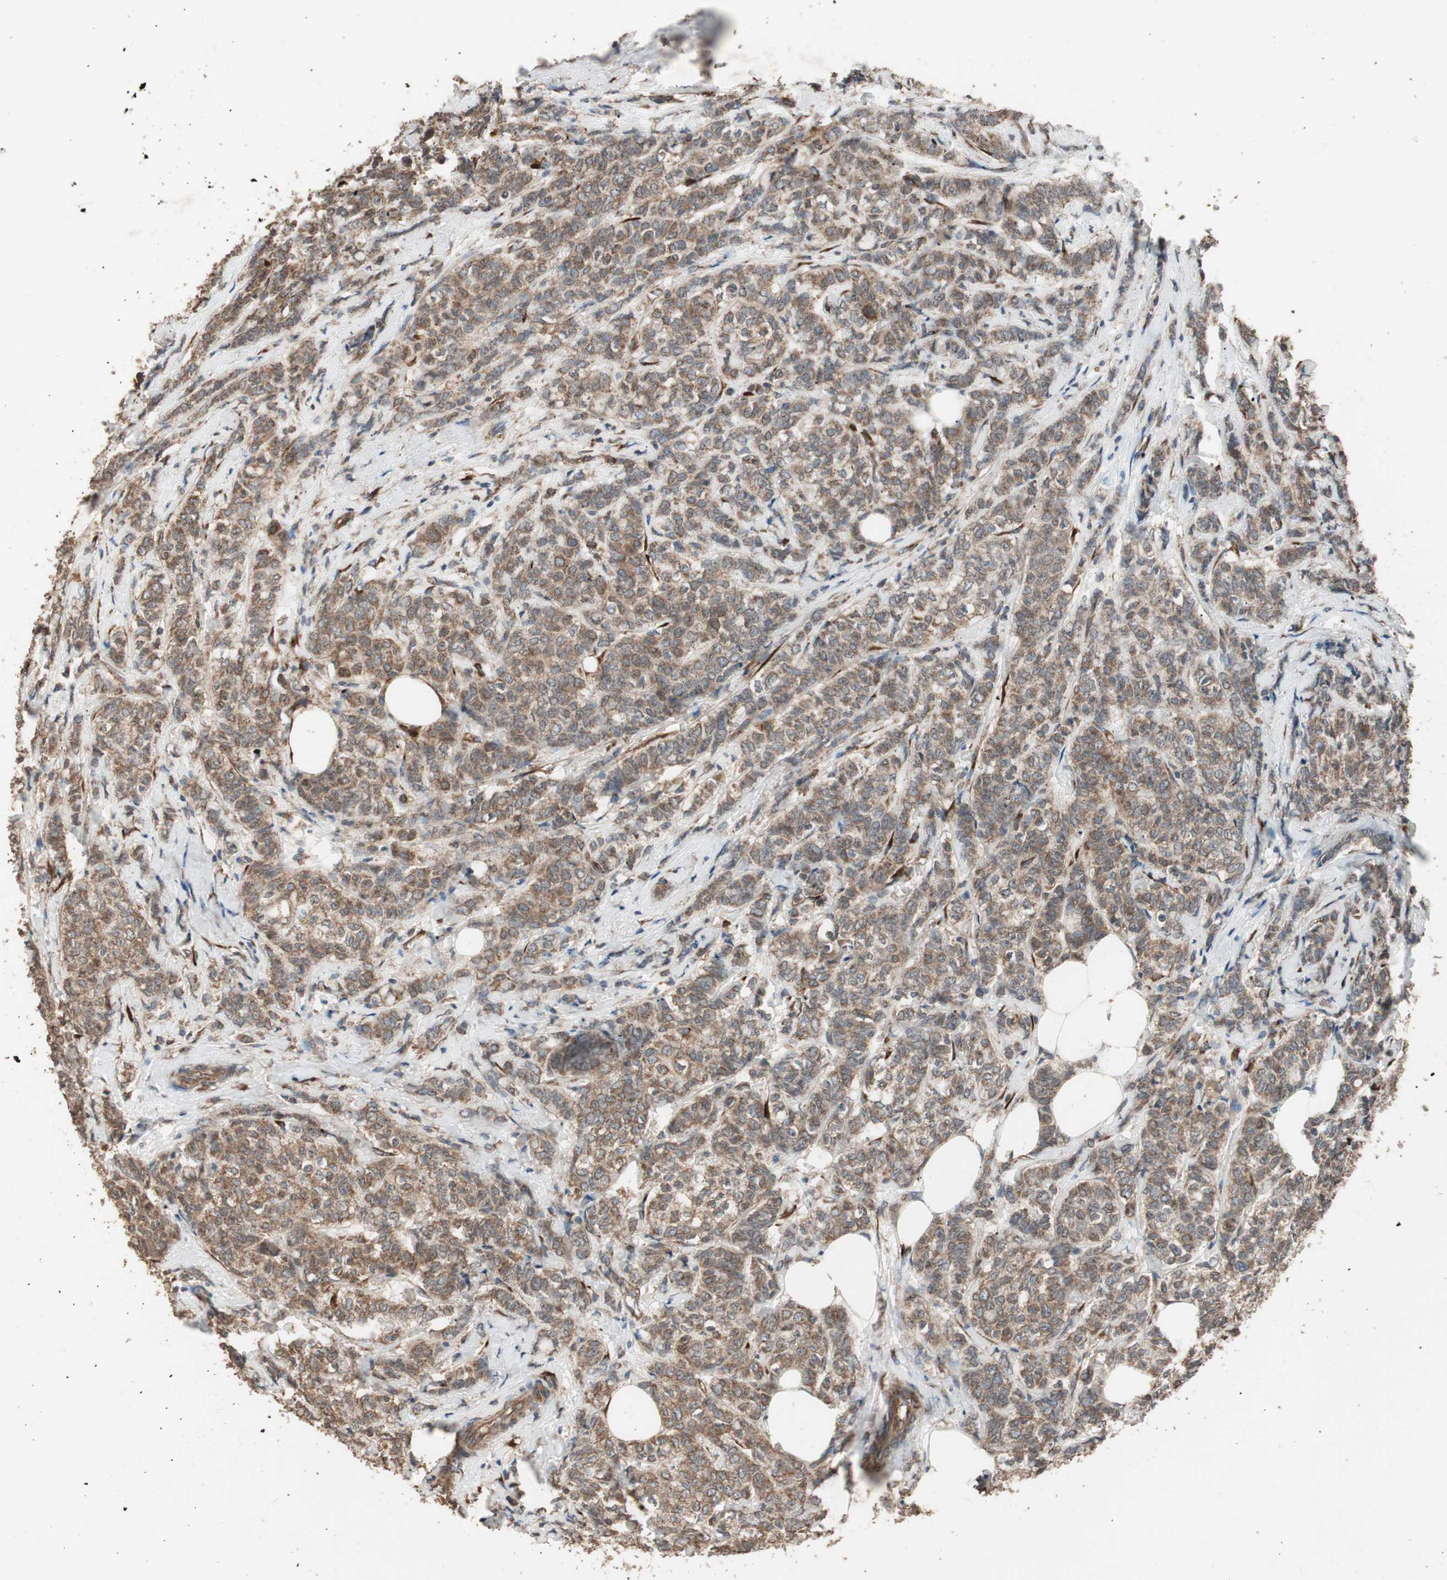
{"staining": {"intensity": "moderate", "quantity": ">75%", "location": "cytoplasmic/membranous"}, "tissue": "breast cancer", "cell_type": "Tumor cells", "image_type": "cancer", "snomed": [{"axis": "morphology", "description": "Lobular carcinoma"}, {"axis": "topography", "description": "Breast"}], "caption": "This is a photomicrograph of IHC staining of lobular carcinoma (breast), which shows moderate expression in the cytoplasmic/membranous of tumor cells.", "gene": "LZTS1", "patient": {"sex": "female", "age": 60}}